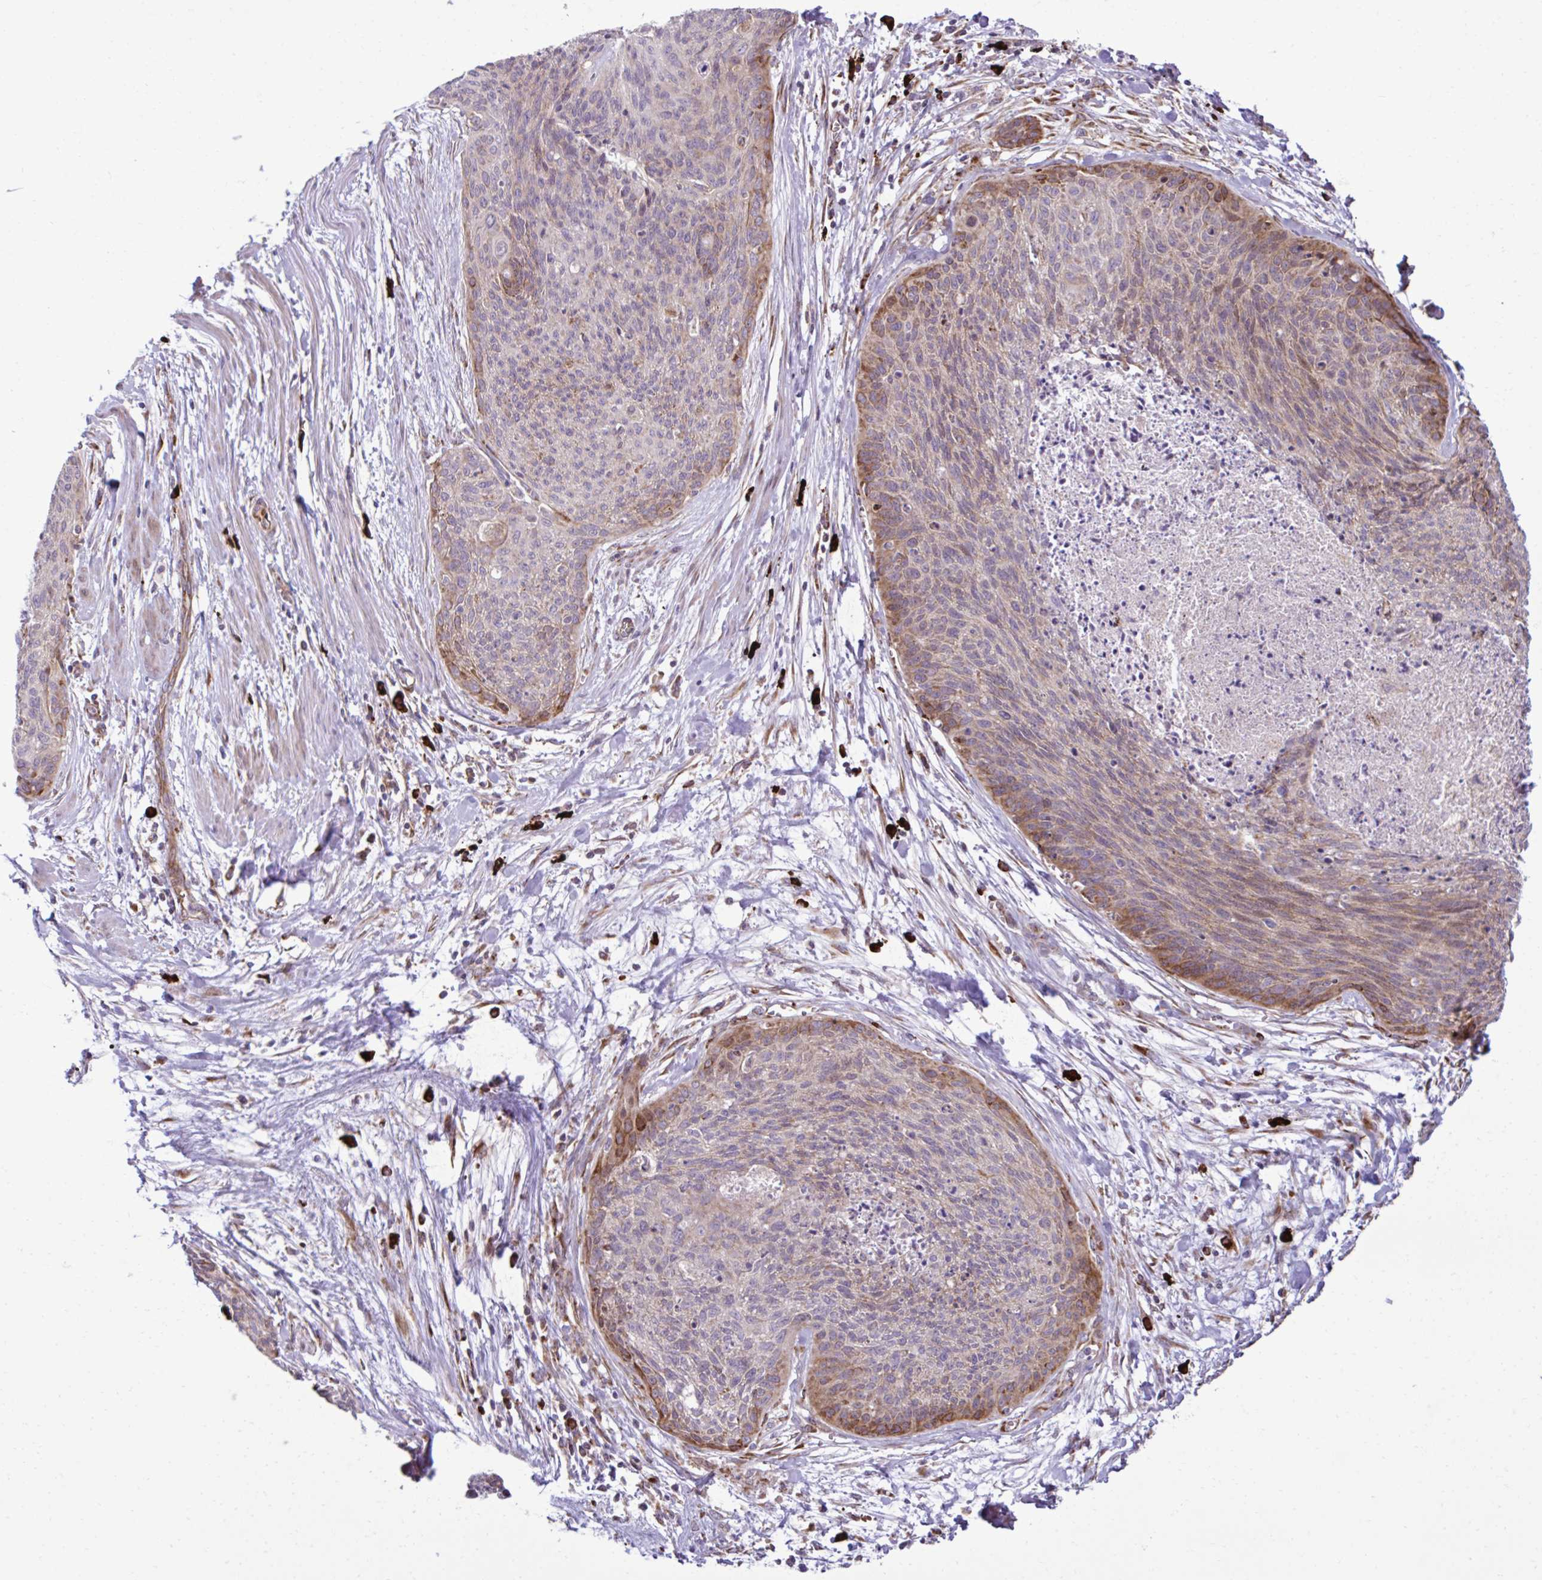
{"staining": {"intensity": "moderate", "quantity": "<25%", "location": "cytoplasmic/membranous"}, "tissue": "cervical cancer", "cell_type": "Tumor cells", "image_type": "cancer", "snomed": [{"axis": "morphology", "description": "Squamous cell carcinoma, NOS"}, {"axis": "topography", "description": "Cervix"}], "caption": "The immunohistochemical stain shows moderate cytoplasmic/membranous expression in tumor cells of squamous cell carcinoma (cervical) tissue.", "gene": "LIMS1", "patient": {"sex": "female", "age": 55}}